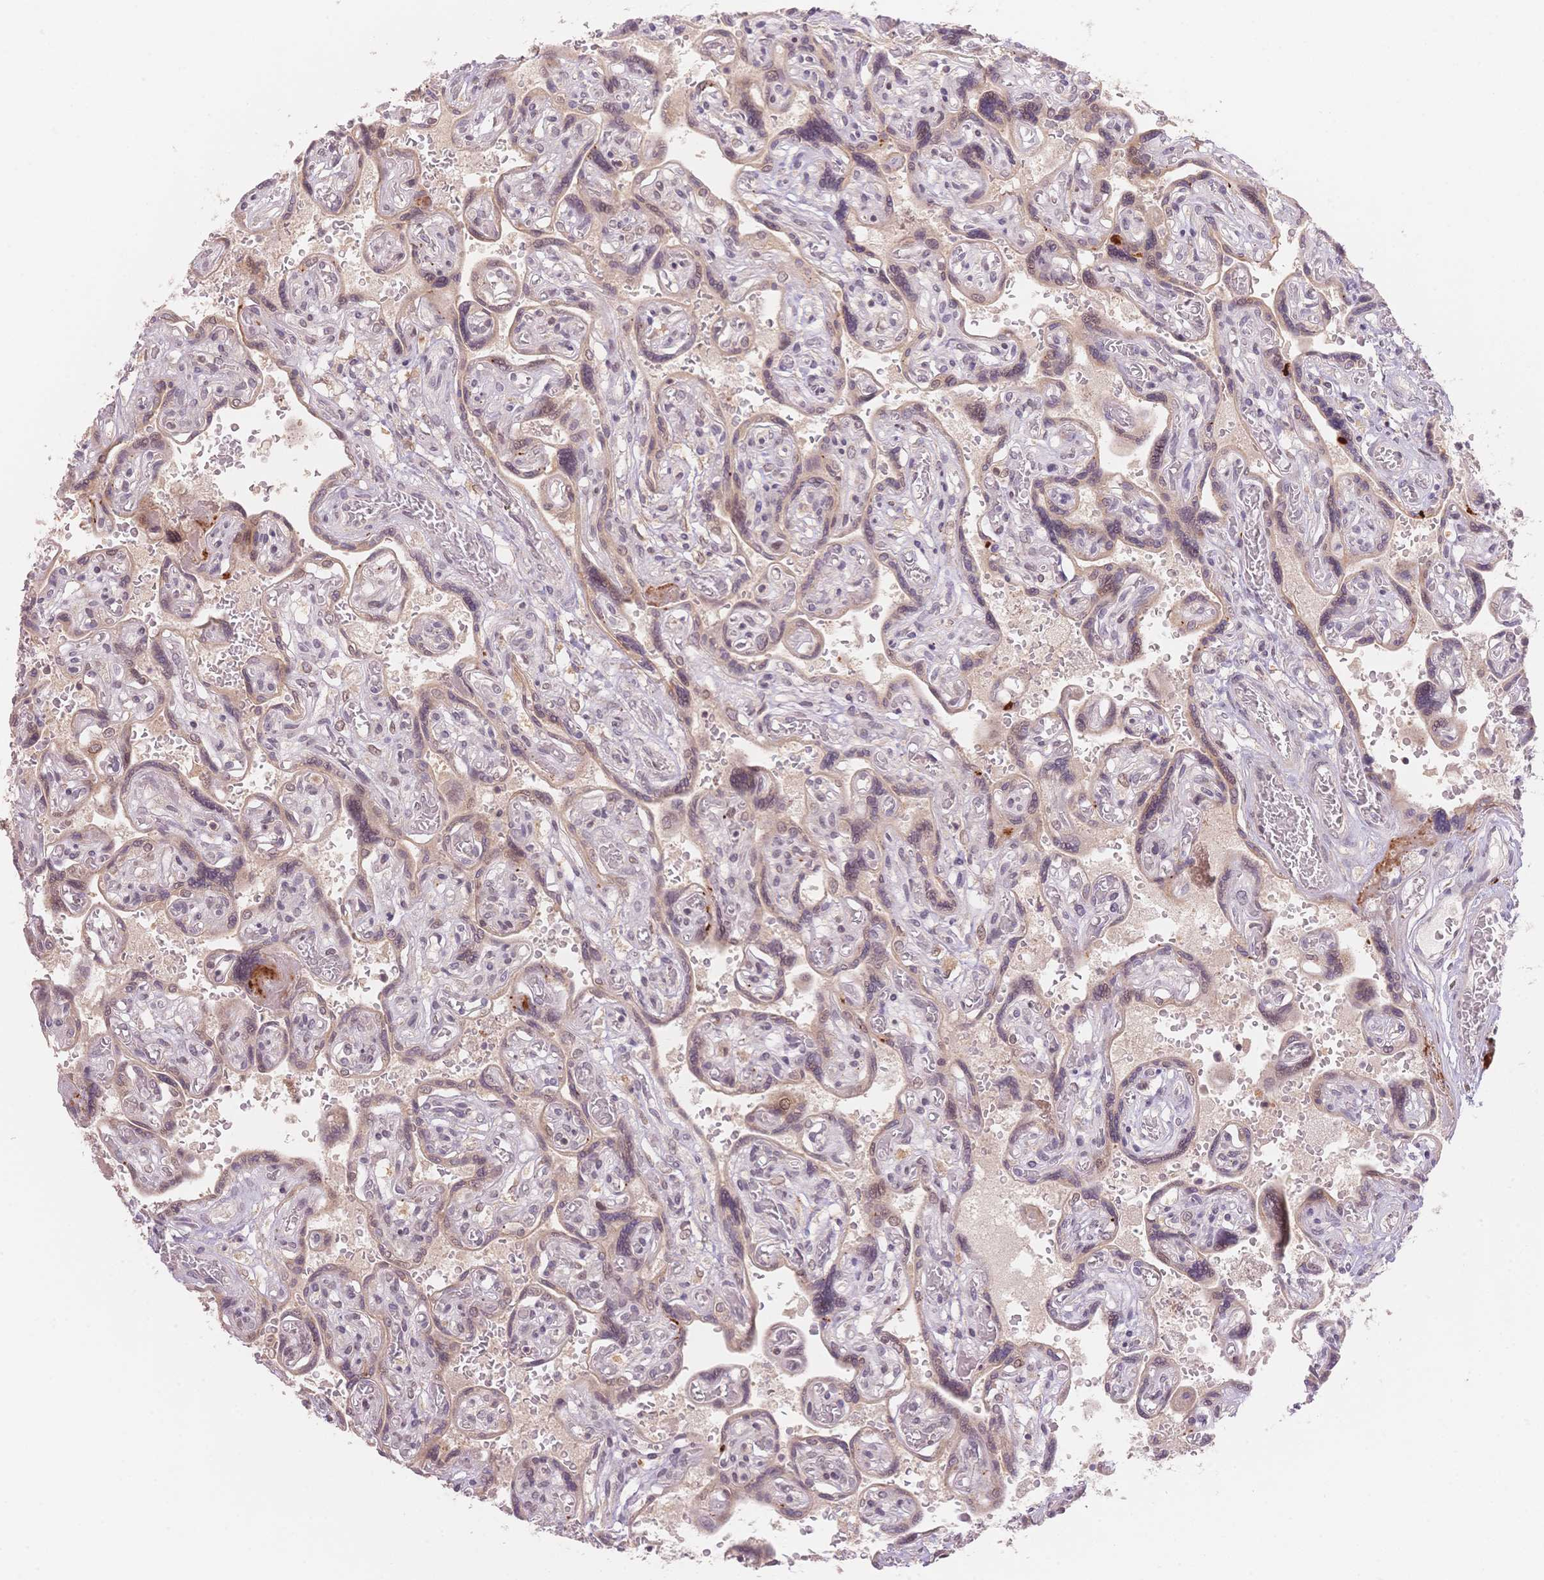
{"staining": {"intensity": "moderate", "quantity": "25%-75%", "location": "cytoplasmic/membranous,nuclear"}, "tissue": "placenta", "cell_type": "Decidual cells", "image_type": "normal", "snomed": [{"axis": "morphology", "description": "Normal tissue, NOS"}, {"axis": "topography", "description": "Placenta"}], "caption": "This micrograph exhibits immunohistochemistry (IHC) staining of unremarkable human placenta, with medium moderate cytoplasmic/membranous,nuclear expression in approximately 25%-75% of decidual cells.", "gene": "STK39", "patient": {"sex": "female", "age": 32}}